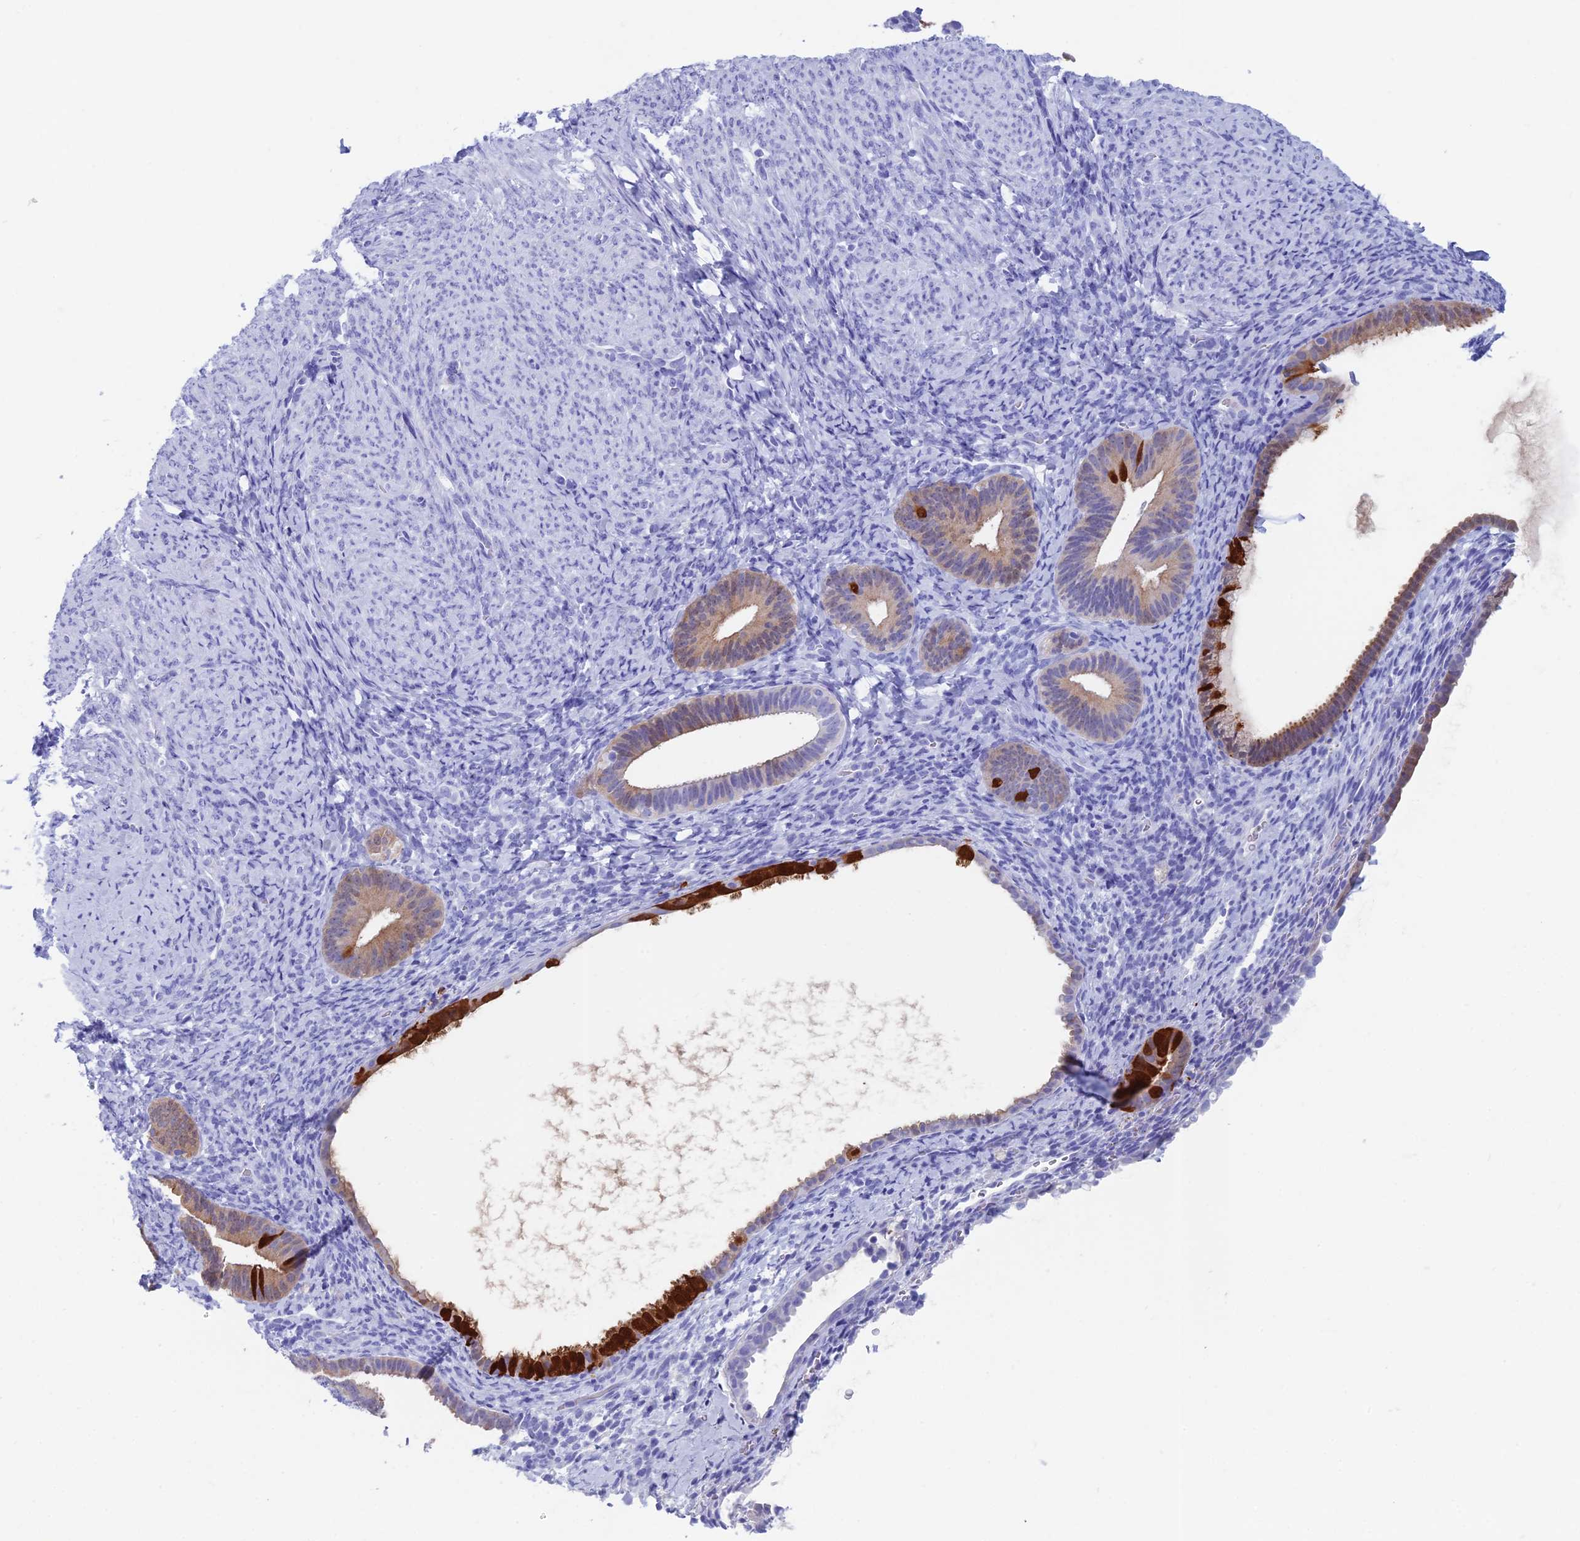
{"staining": {"intensity": "negative", "quantity": "none", "location": "none"}, "tissue": "endometrium", "cell_type": "Cells in endometrial stroma", "image_type": "normal", "snomed": [{"axis": "morphology", "description": "Normal tissue, NOS"}, {"axis": "topography", "description": "Endometrium"}], "caption": "An IHC micrograph of normal endometrium is shown. There is no staining in cells in endometrial stroma of endometrium. (Stains: DAB IHC with hematoxylin counter stain, Microscopy: brightfield microscopy at high magnification).", "gene": "CAPS", "patient": {"sex": "female", "age": 65}}